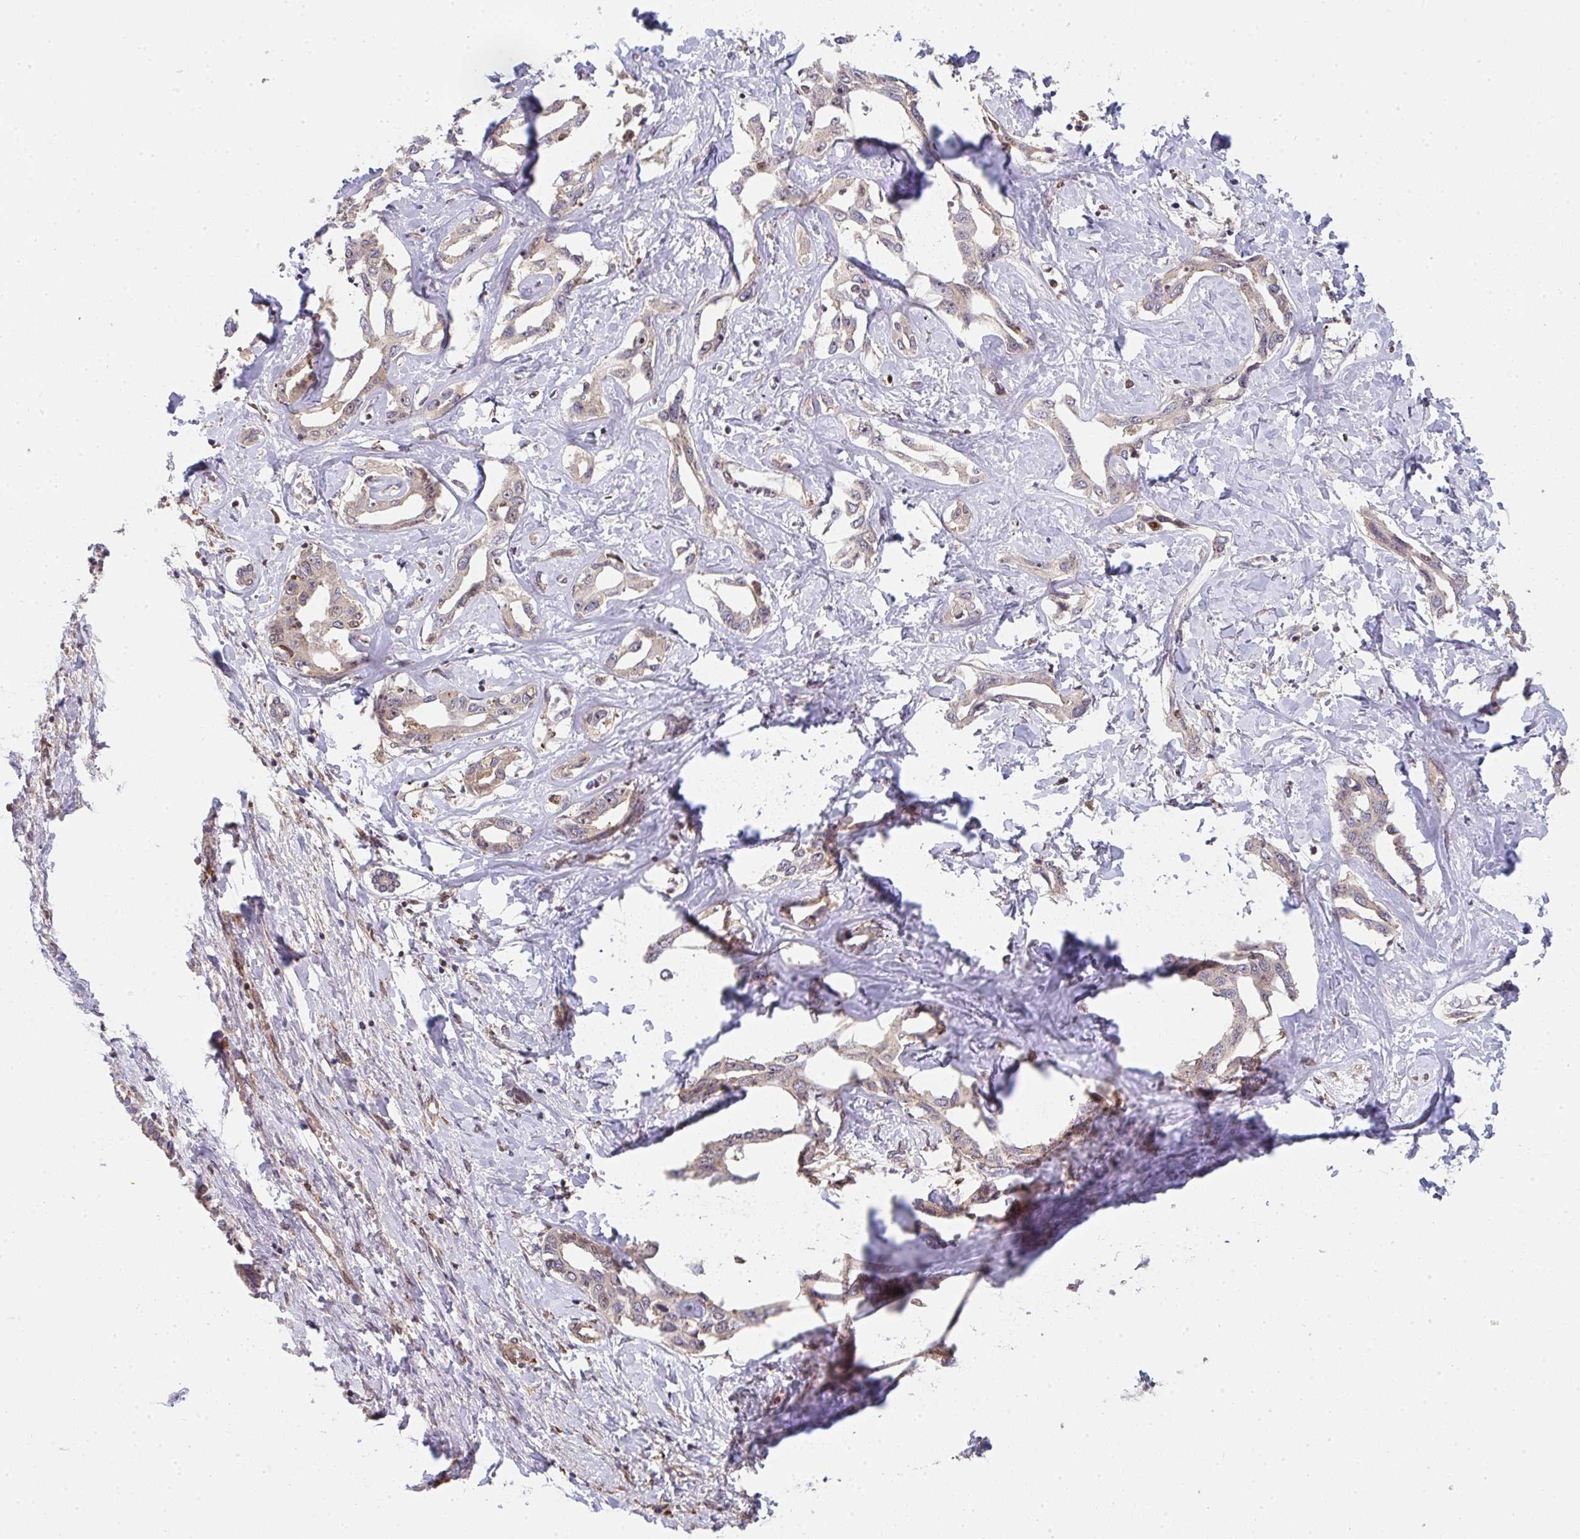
{"staining": {"intensity": "weak", "quantity": "<25%", "location": "cytoplasmic/membranous,nuclear"}, "tissue": "liver cancer", "cell_type": "Tumor cells", "image_type": "cancer", "snomed": [{"axis": "morphology", "description": "Cholangiocarcinoma"}, {"axis": "topography", "description": "Liver"}], "caption": "High magnification brightfield microscopy of liver cancer (cholangiocarcinoma) stained with DAB (brown) and counterstained with hematoxylin (blue): tumor cells show no significant positivity.", "gene": "SIMC1", "patient": {"sex": "male", "age": 59}}